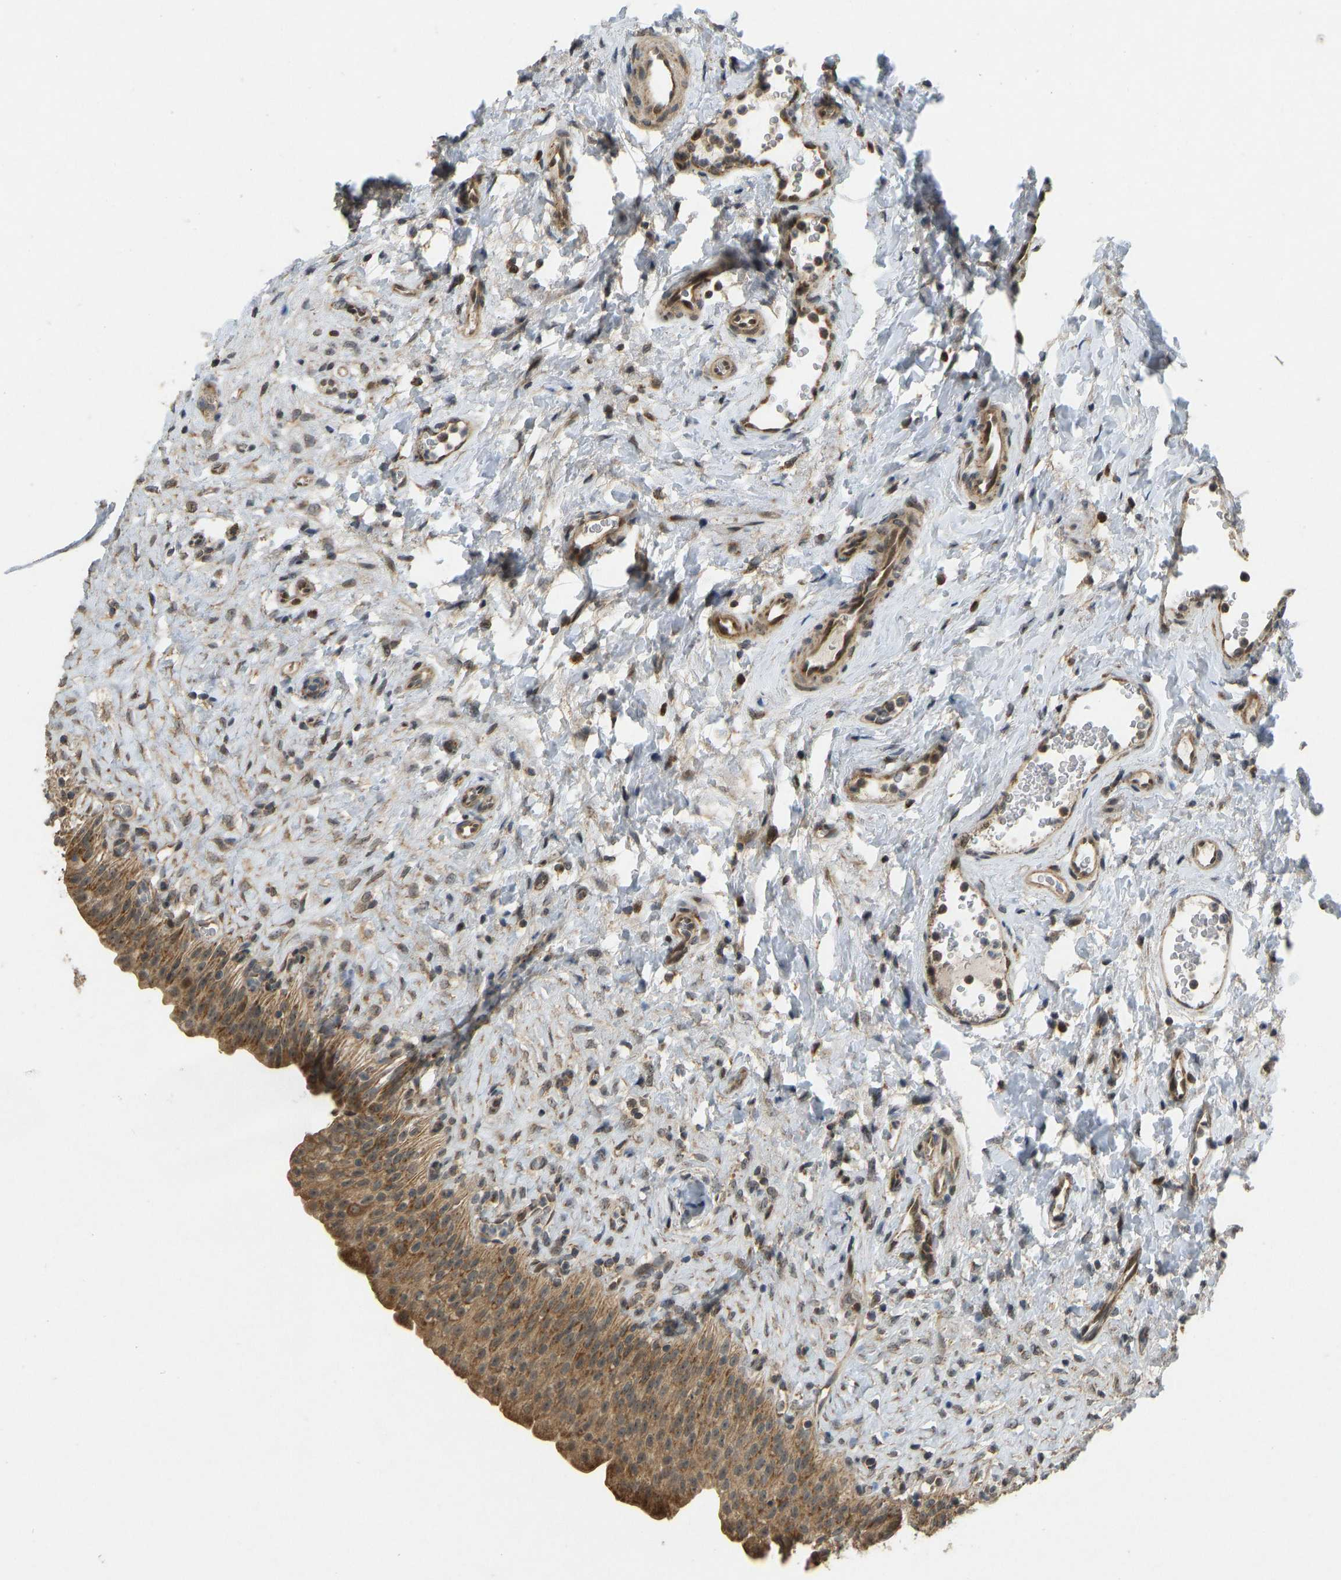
{"staining": {"intensity": "moderate", "quantity": ">75%", "location": "cytoplasmic/membranous"}, "tissue": "urinary bladder", "cell_type": "Urothelial cells", "image_type": "normal", "snomed": [{"axis": "morphology", "description": "Urothelial carcinoma, High grade"}, {"axis": "topography", "description": "Urinary bladder"}], "caption": "Human urinary bladder stained with a brown dye displays moderate cytoplasmic/membranous positive expression in approximately >75% of urothelial cells.", "gene": "ACADS", "patient": {"sex": "male", "age": 46}}